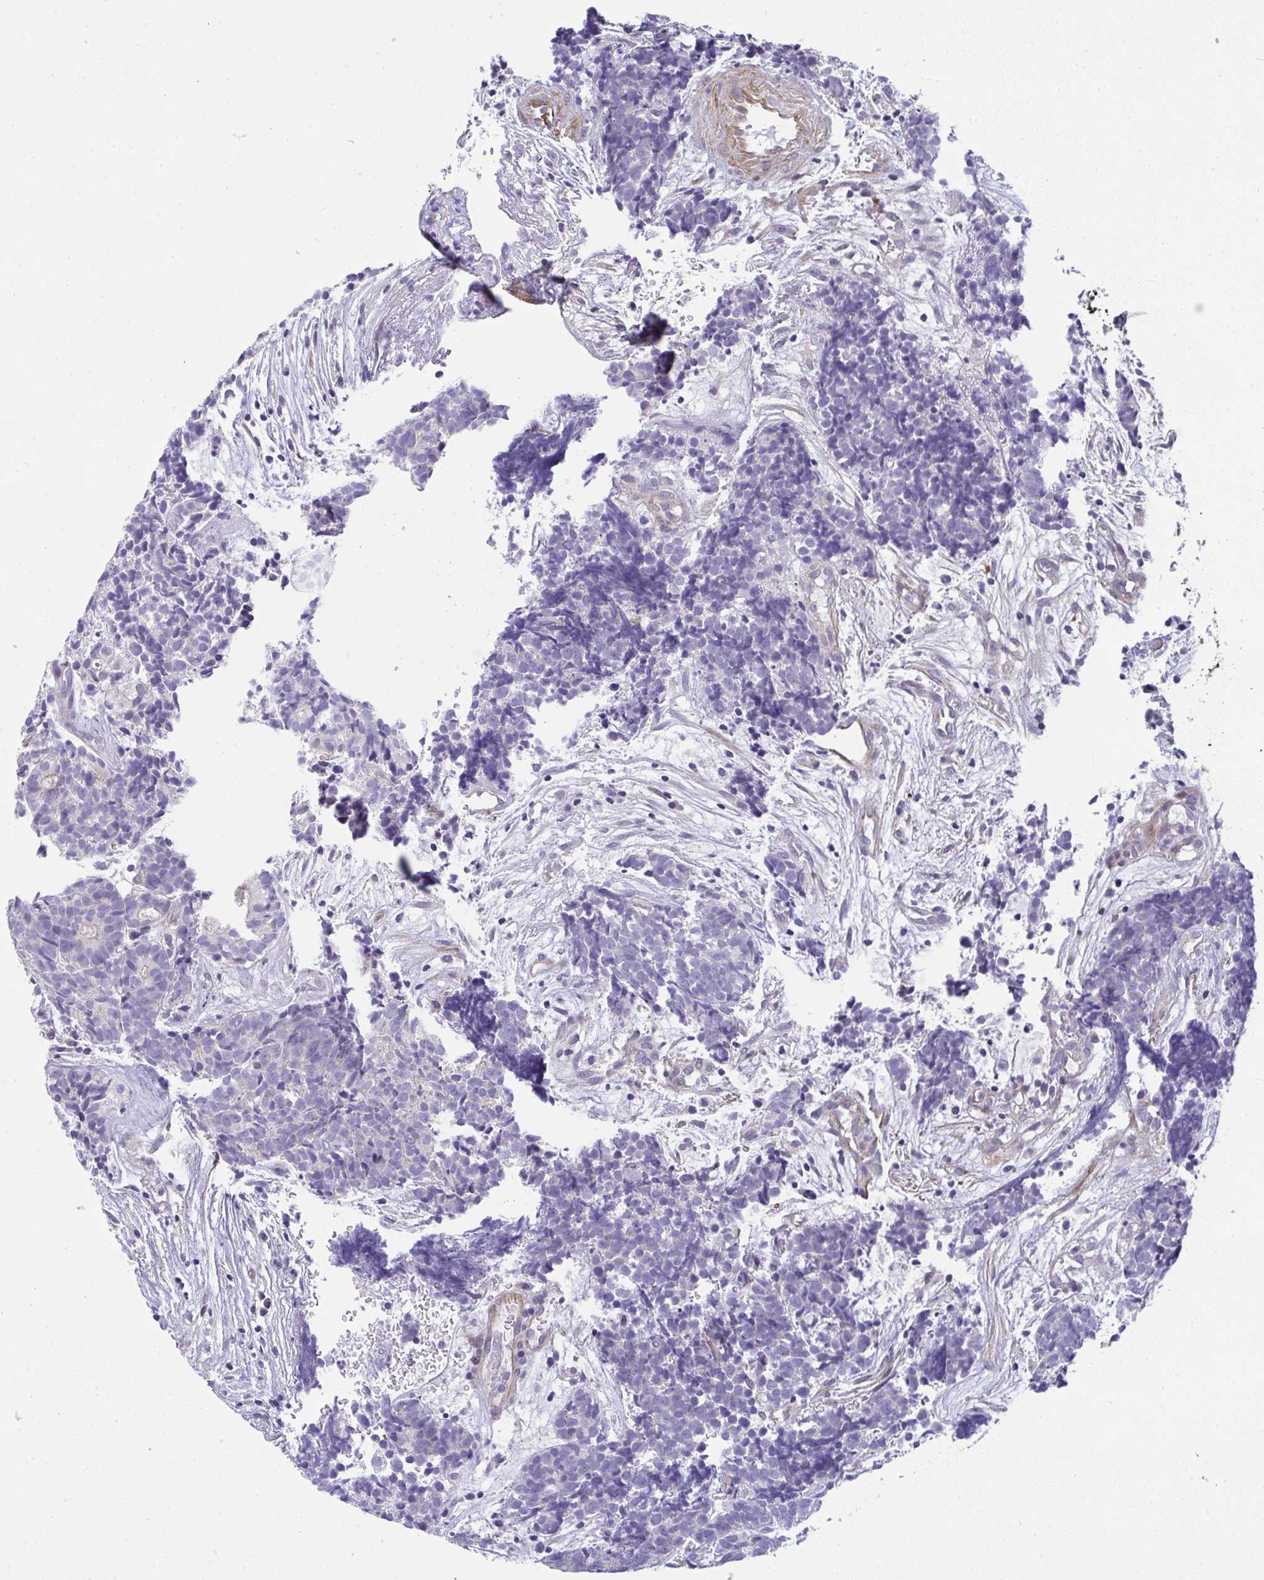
{"staining": {"intensity": "negative", "quantity": "none", "location": "none"}, "tissue": "head and neck cancer", "cell_type": "Tumor cells", "image_type": "cancer", "snomed": [{"axis": "morphology", "description": "Adenocarcinoma, NOS"}, {"axis": "topography", "description": "Head-Neck"}], "caption": "Adenocarcinoma (head and neck) was stained to show a protein in brown. There is no significant staining in tumor cells.", "gene": "MYL12A", "patient": {"sex": "female", "age": 81}}